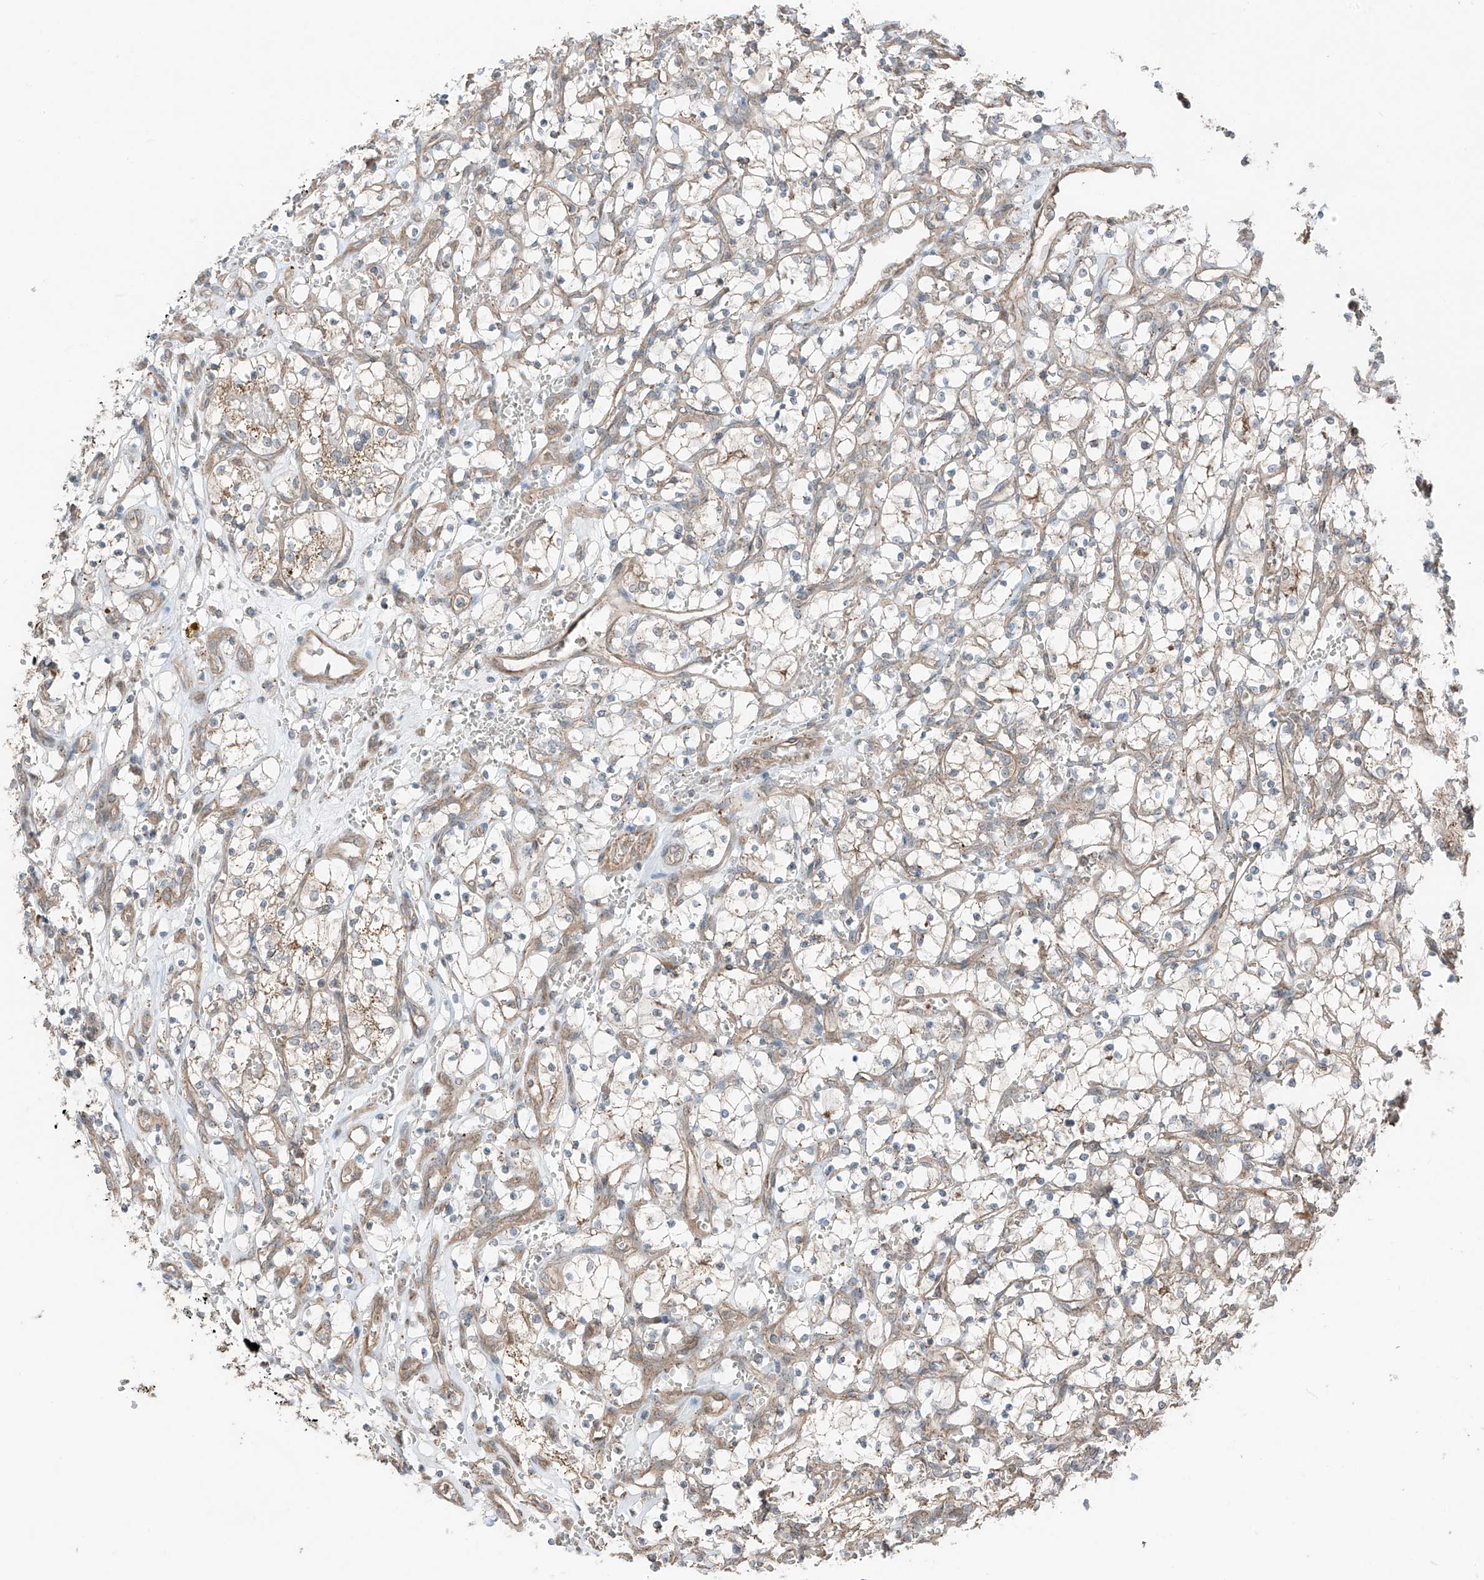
{"staining": {"intensity": "weak", "quantity": "25%-75%", "location": "cytoplasmic/membranous"}, "tissue": "renal cancer", "cell_type": "Tumor cells", "image_type": "cancer", "snomed": [{"axis": "morphology", "description": "Adenocarcinoma, NOS"}, {"axis": "topography", "description": "Kidney"}], "caption": "Protein expression analysis of human renal cancer (adenocarcinoma) reveals weak cytoplasmic/membranous staining in approximately 25%-75% of tumor cells. The staining is performed using DAB (3,3'-diaminobenzidine) brown chromogen to label protein expression. The nuclei are counter-stained blue using hematoxylin.", "gene": "CEP162", "patient": {"sex": "female", "age": 69}}